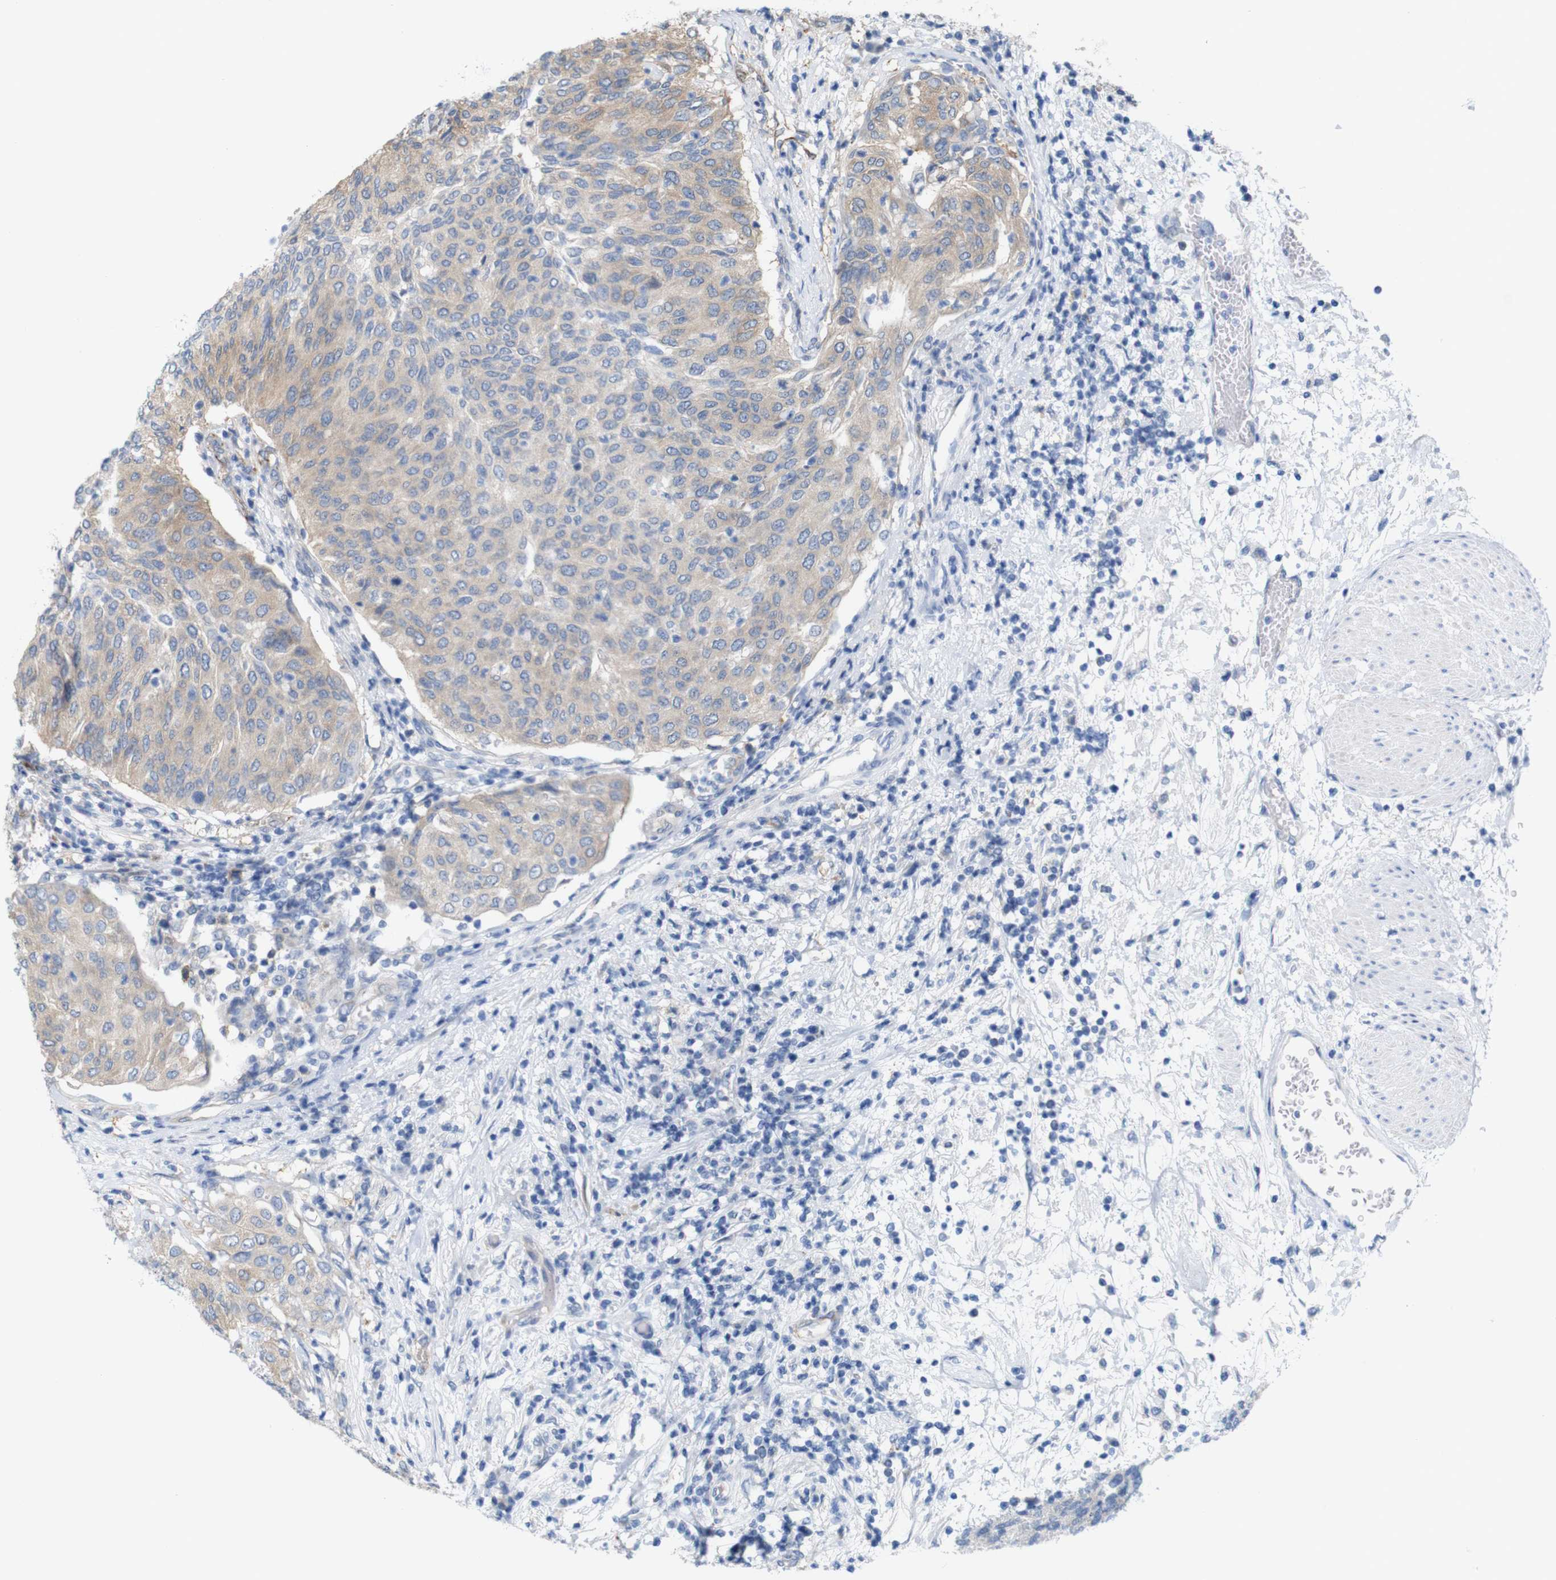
{"staining": {"intensity": "weak", "quantity": "25%-75%", "location": "cytoplasmic/membranous"}, "tissue": "urothelial cancer", "cell_type": "Tumor cells", "image_type": "cancer", "snomed": [{"axis": "morphology", "description": "Urothelial carcinoma, Low grade"}, {"axis": "topography", "description": "Urinary bladder"}], "caption": "Immunohistochemical staining of urothelial carcinoma (low-grade) reveals low levels of weak cytoplasmic/membranous positivity in approximately 25%-75% of tumor cells.", "gene": "JPH1", "patient": {"sex": "female", "age": 79}}